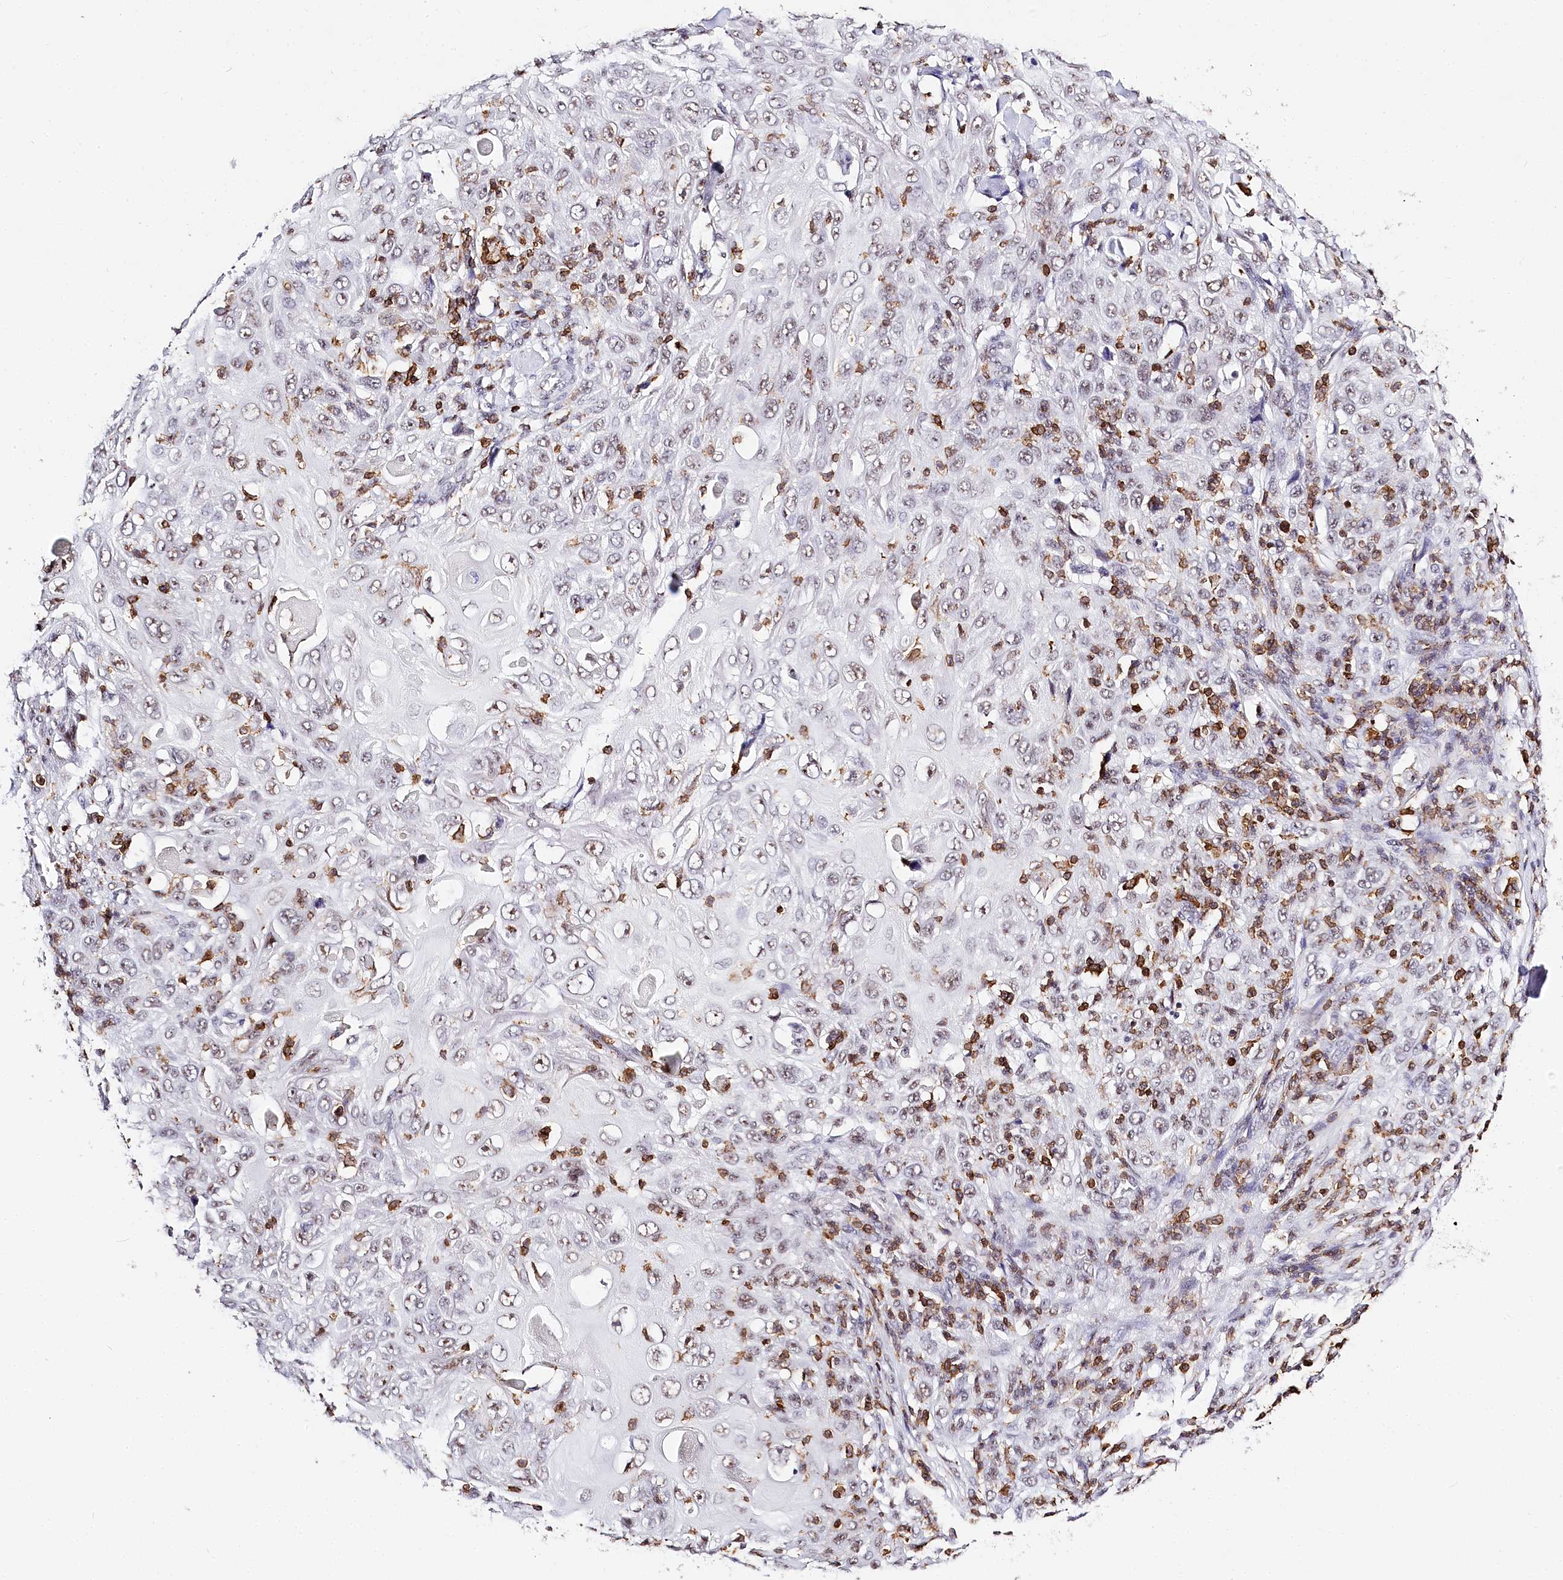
{"staining": {"intensity": "negative", "quantity": "none", "location": "none"}, "tissue": "skin cancer", "cell_type": "Tumor cells", "image_type": "cancer", "snomed": [{"axis": "morphology", "description": "Squamous cell carcinoma, NOS"}, {"axis": "topography", "description": "Skin"}], "caption": "Tumor cells are negative for brown protein staining in skin cancer.", "gene": "BARD1", "patient": {"sex": "female", "age": 88}}